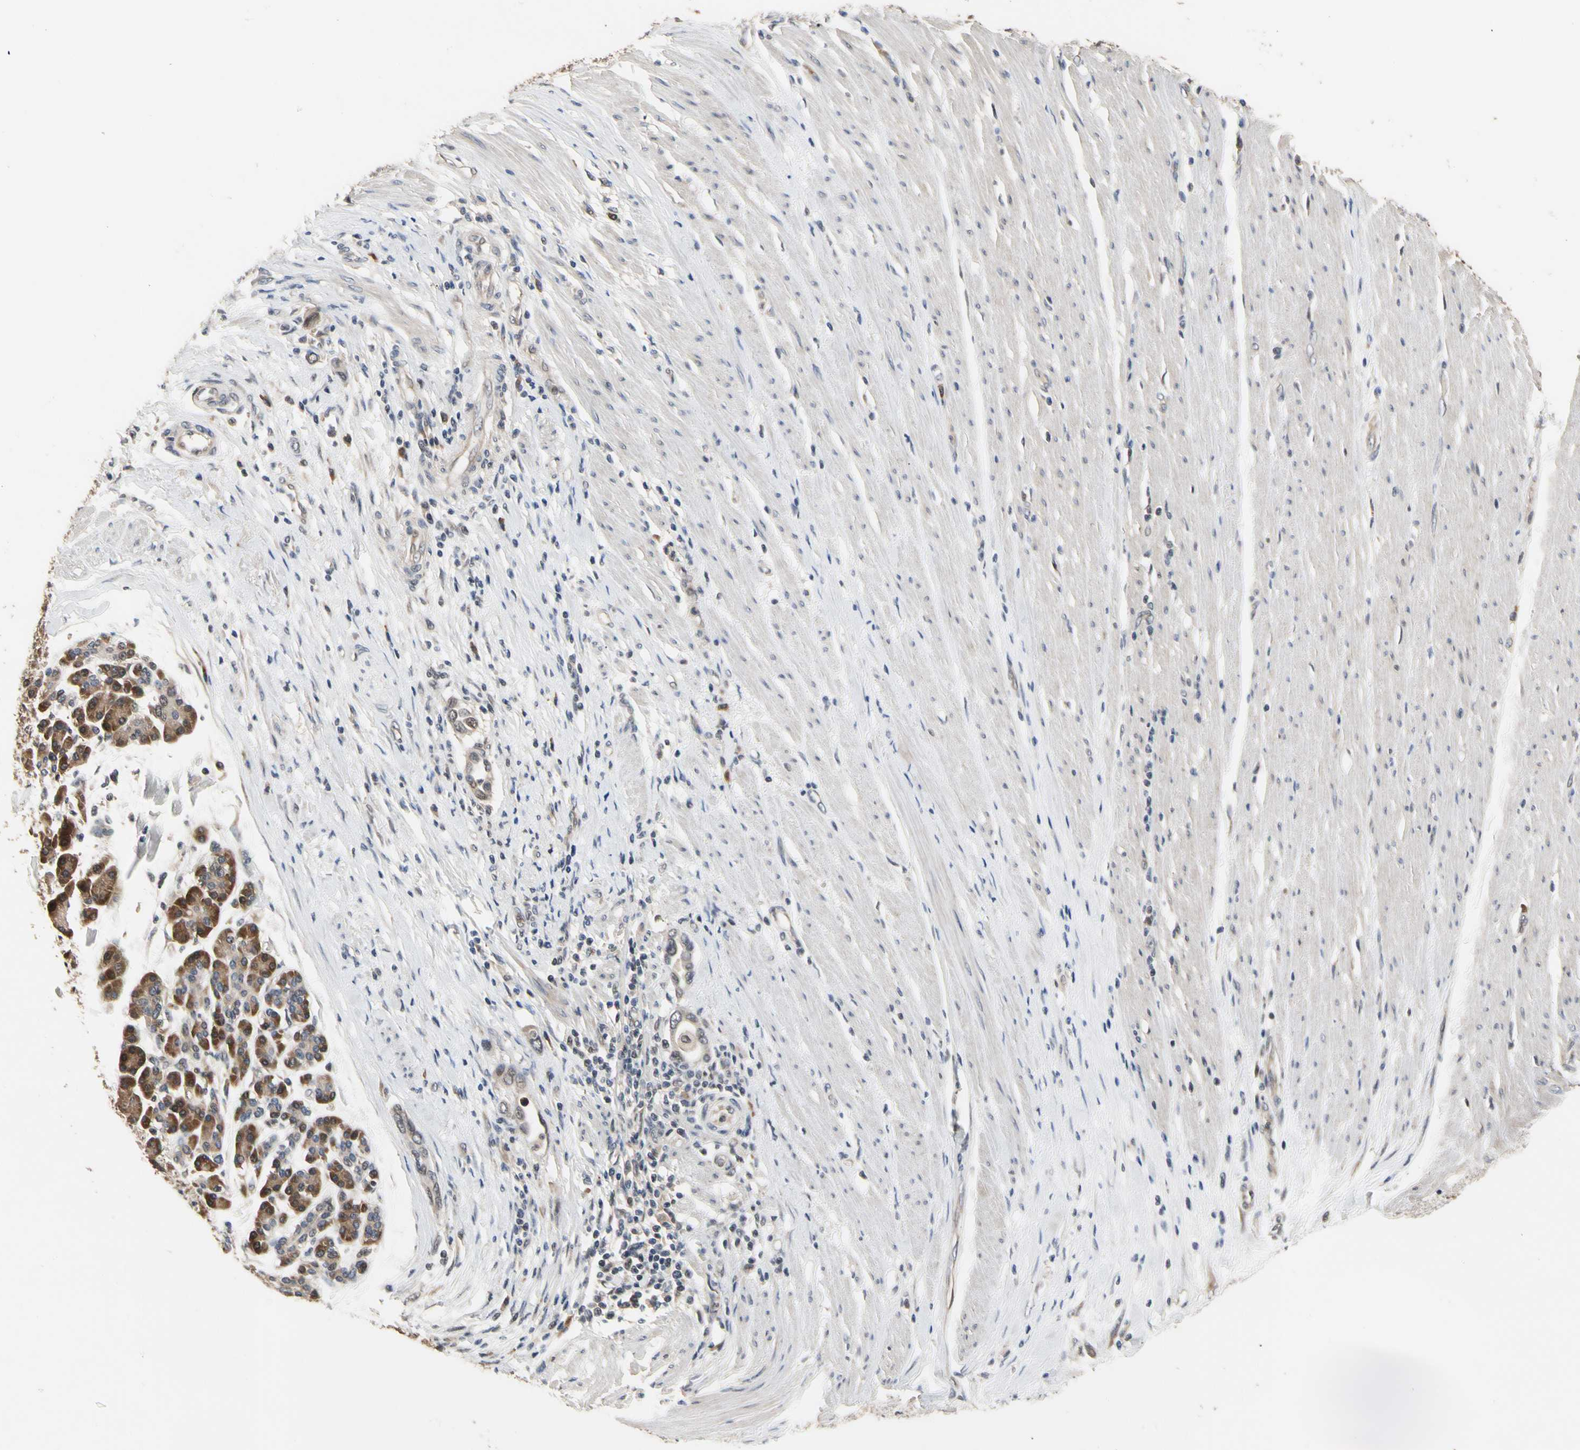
{"staining": {"intensity": "weak", "quantity": "25%-75%", "location": "cytoplasmic/membranous"}, "tissue": "pancreatic cancer", "cell_type": "Tumor cells", "image_type": "cancer", "snomed": [{"axis": "morphology", "description": "Adenocarcinoma, NOS"}, {"axis": "topography", "description": "Pancreas"}], "caption": "Pancreatic cancer tissue shows weak cytoplasmic/membranous positivity in about 25%-75% of tumor cells", "gene": "CYTIP", "patient": {"sex": "female", "age": 57}}